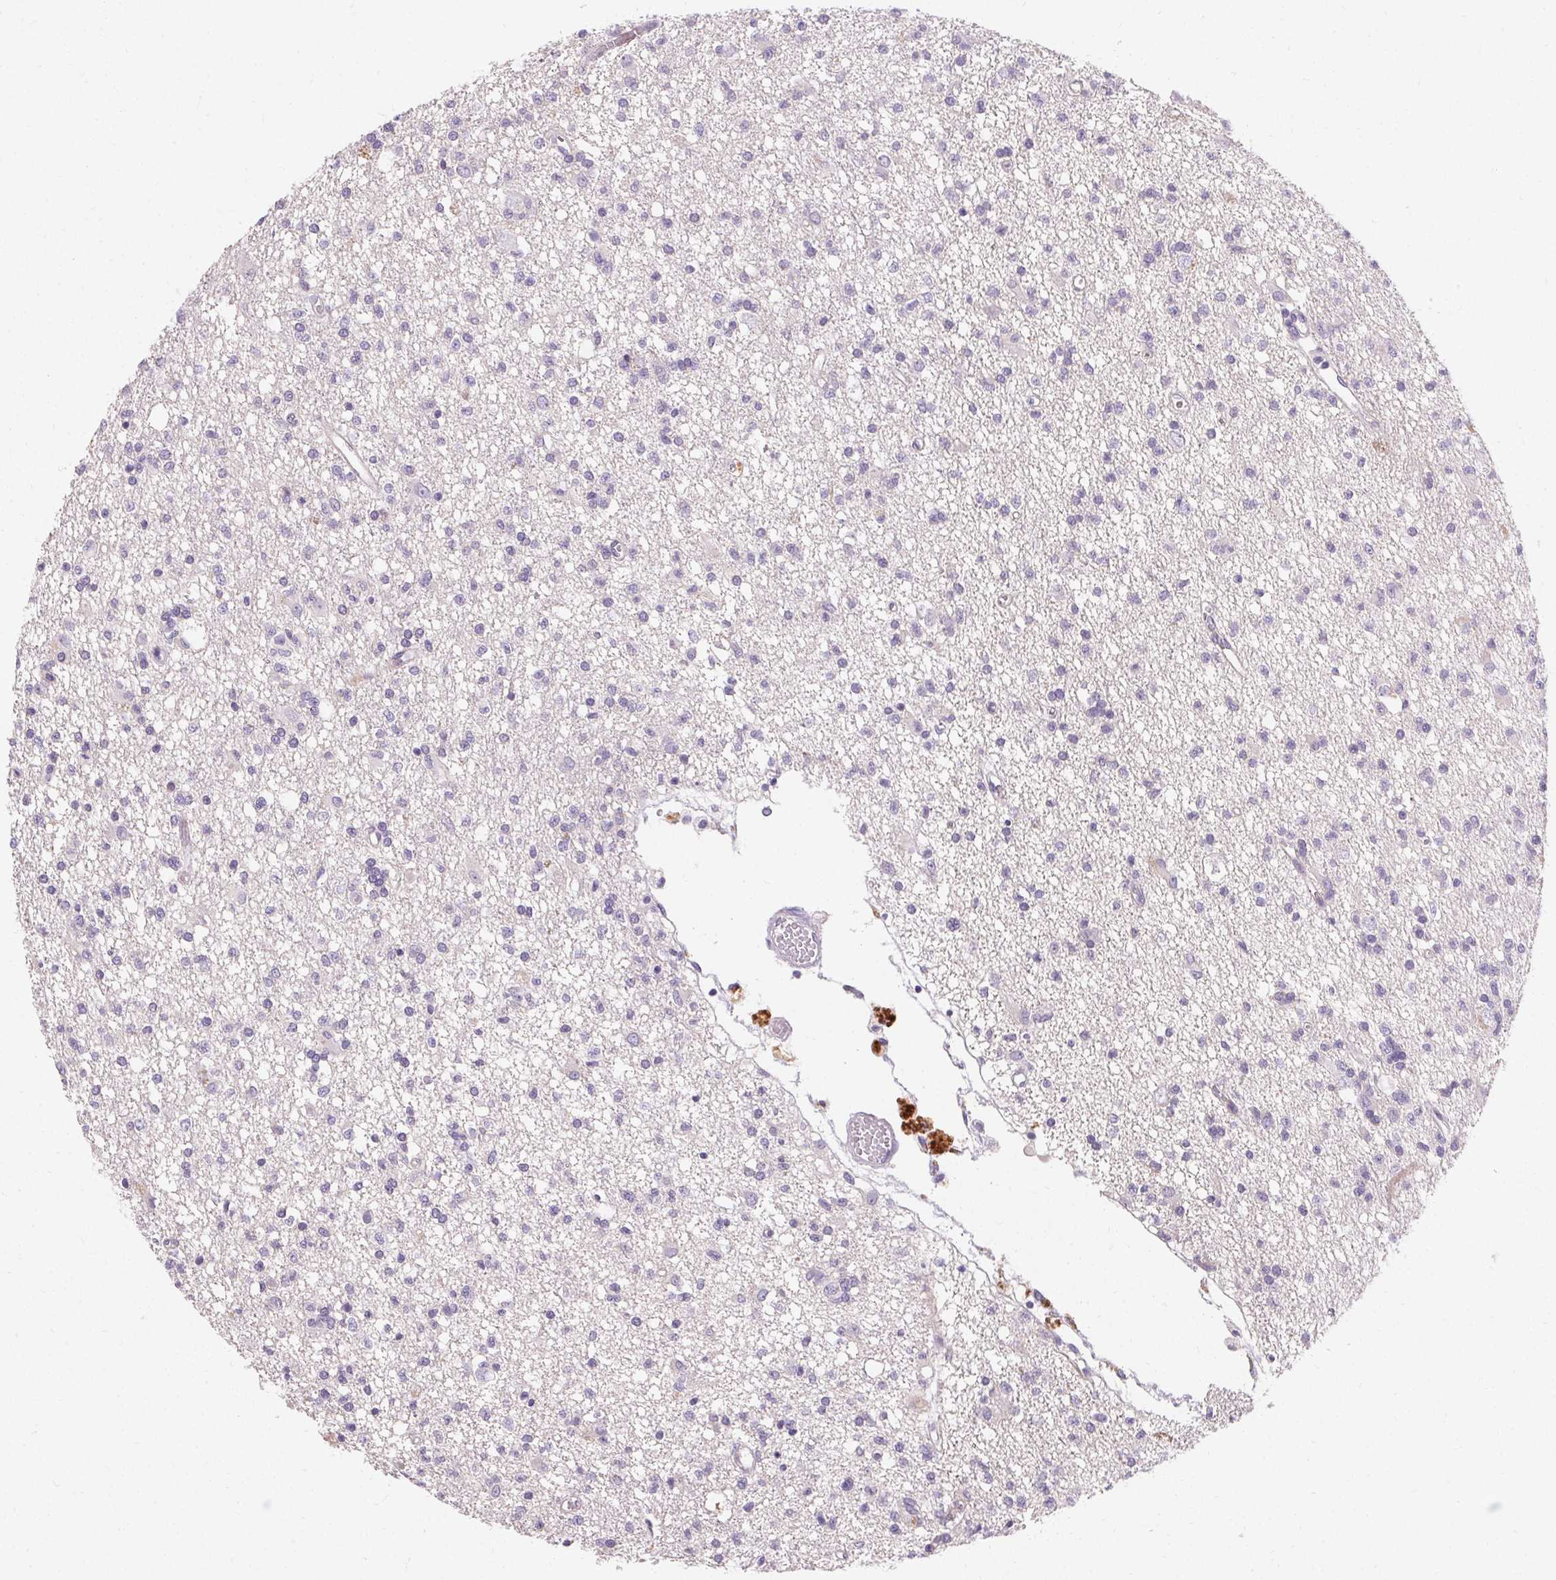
{"staining": {"intensity": "negative", "quantity": "none", "location": "none"}, "tissue": "glioma", "cell_type": "Tumor cells", "image_type": "cancer", "snomed": [{"axis": "morphology", "description": "Glioma, malignant, Low grade"}, {"axis": "topography", "description": "Brain"}], "caption": "Tumor cells show no significant expression in malignant low-grade glioma.", "gene": "TRIP13", "patient": {"sex": "male", "age": 64}}